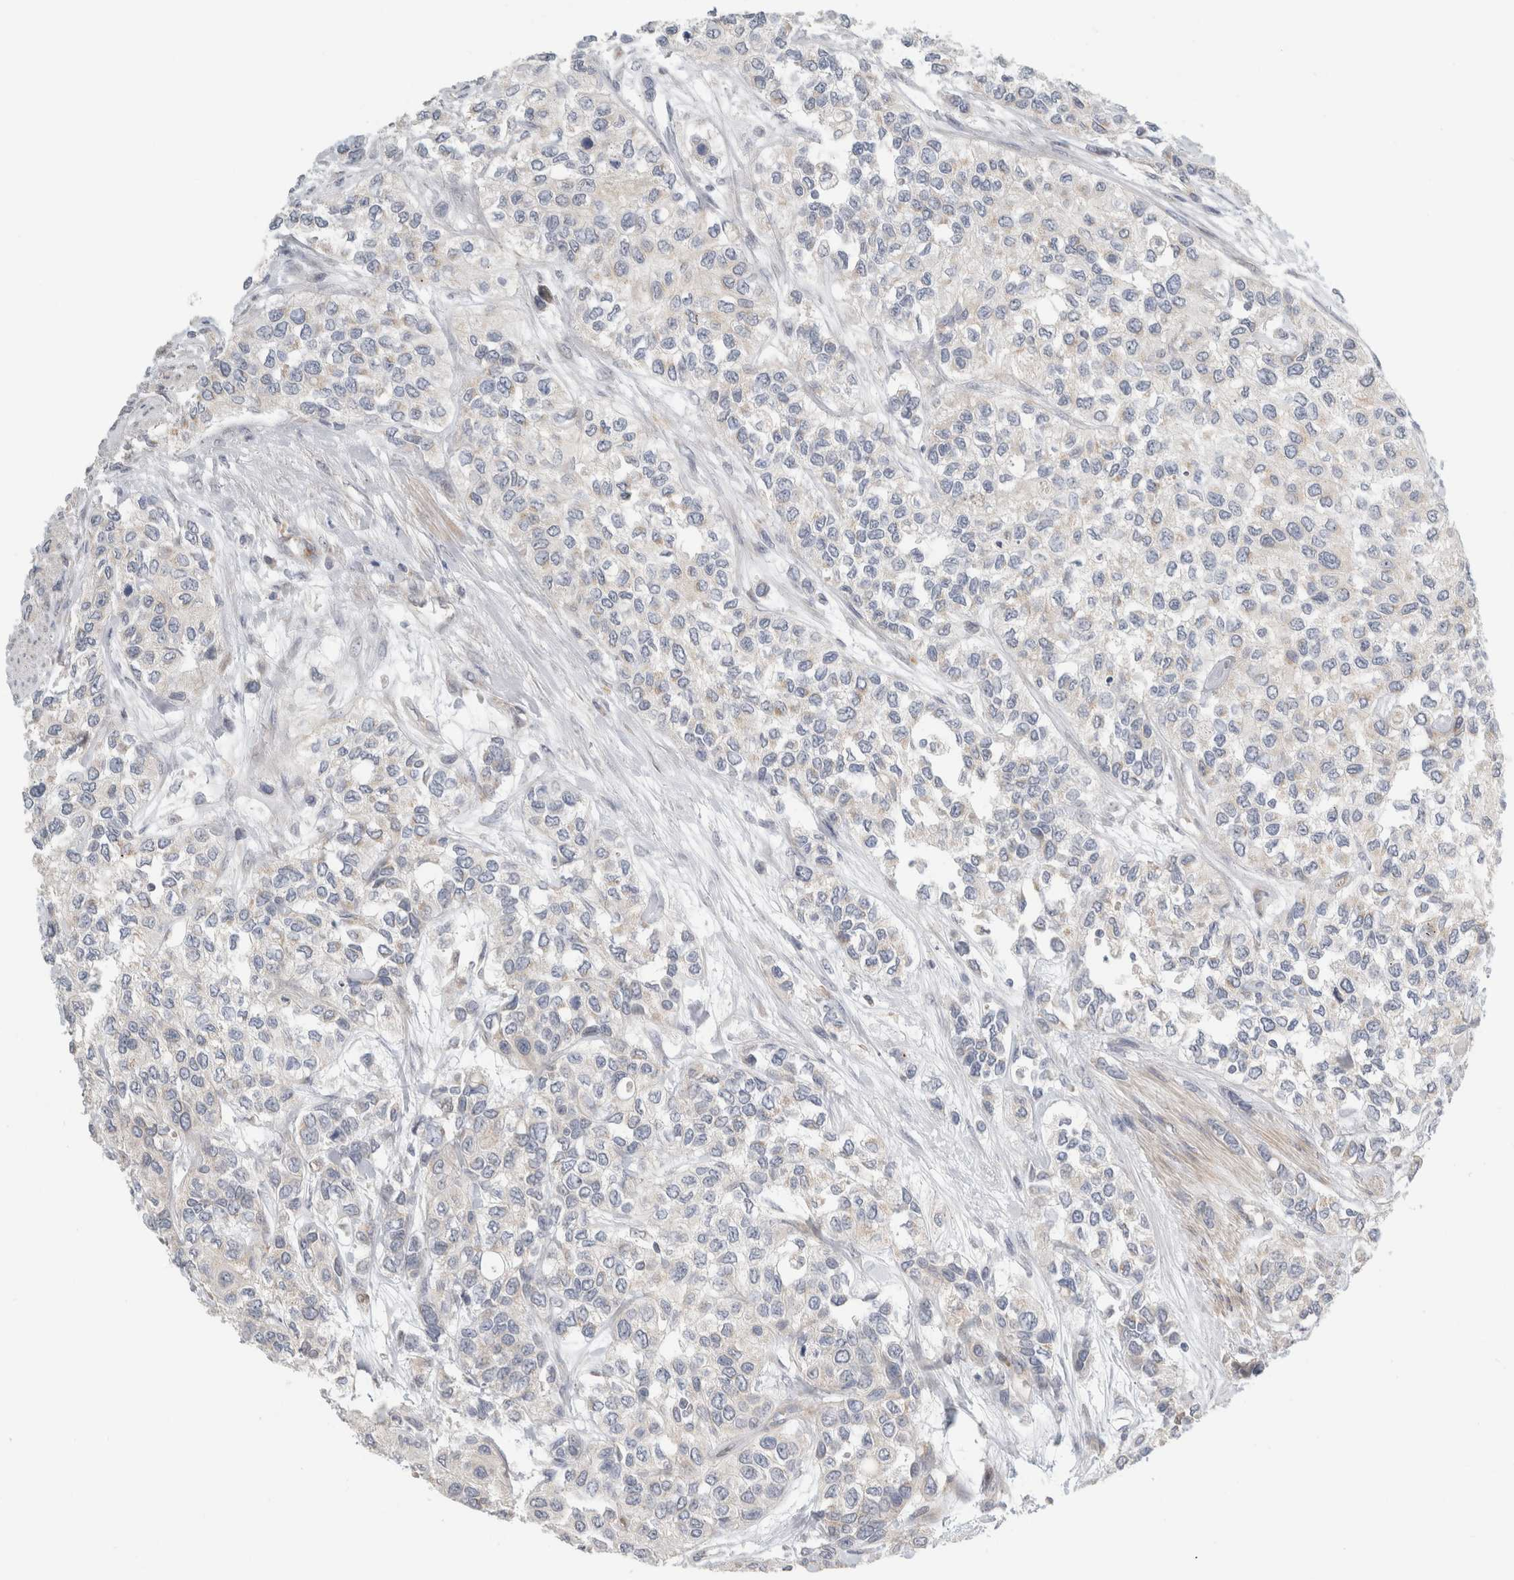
{"staining": {"intensity": "negative", "quantity": "none", "location": "none"}, "tissue": "urothelial cancer", "cell_type": "Tumor cells", "image_type": "cancer", "snomed": [{"axis": "morphology", "description": "Urothelial carcinoma, High grade"}, {"axis": "topography", "description": "Urinary bladder"}], "caption": "IHC image of urothelial cancer stained for a protein (brown), which demonstrates no expression in tumor cells.", "gene": "KPNA5", "patient": {"sex": "female", "age": 56}}